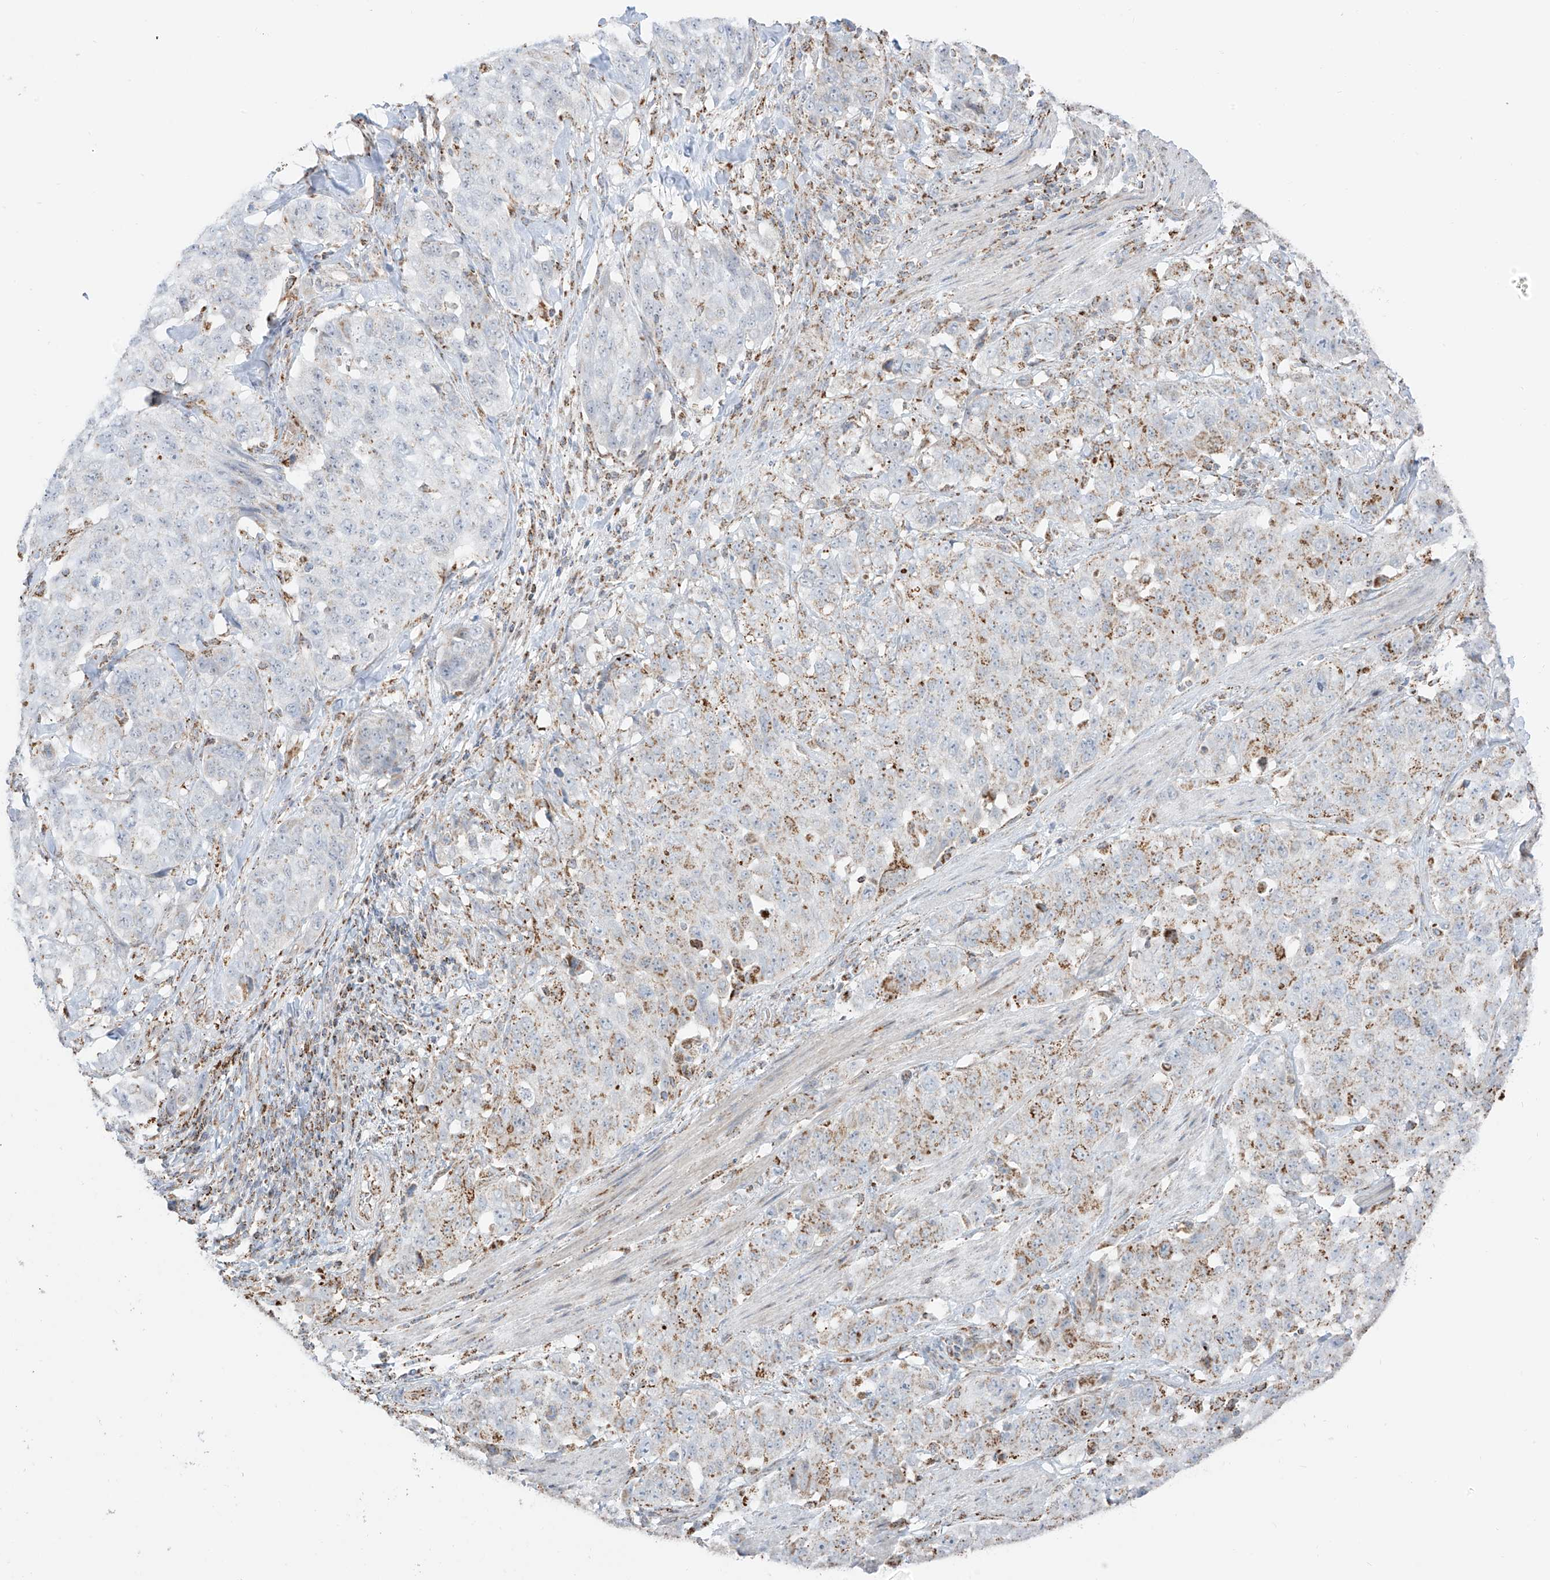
{"staining": {"intensity": "moderate", "quantity": "<25%", "location": "cytoplasmic/membranous"}, "tissue": "stomach cancer", "cell_type": "Tumor cells", "image_type": "cancer", "snomed": [{"axis": "morphology", "description": "Adenocarcinoma, NOS"}, {"axis": "topography", "description": "Stomach"}], "caption": "Immunohistochemical staining of human stomach adenocarcinoma exhibits moderate cytoplasmic/membranous protein positivity in about <25% of tumor cells.", "gene": "ETHE1", "patient": {"sex": "male", "age": 48}}